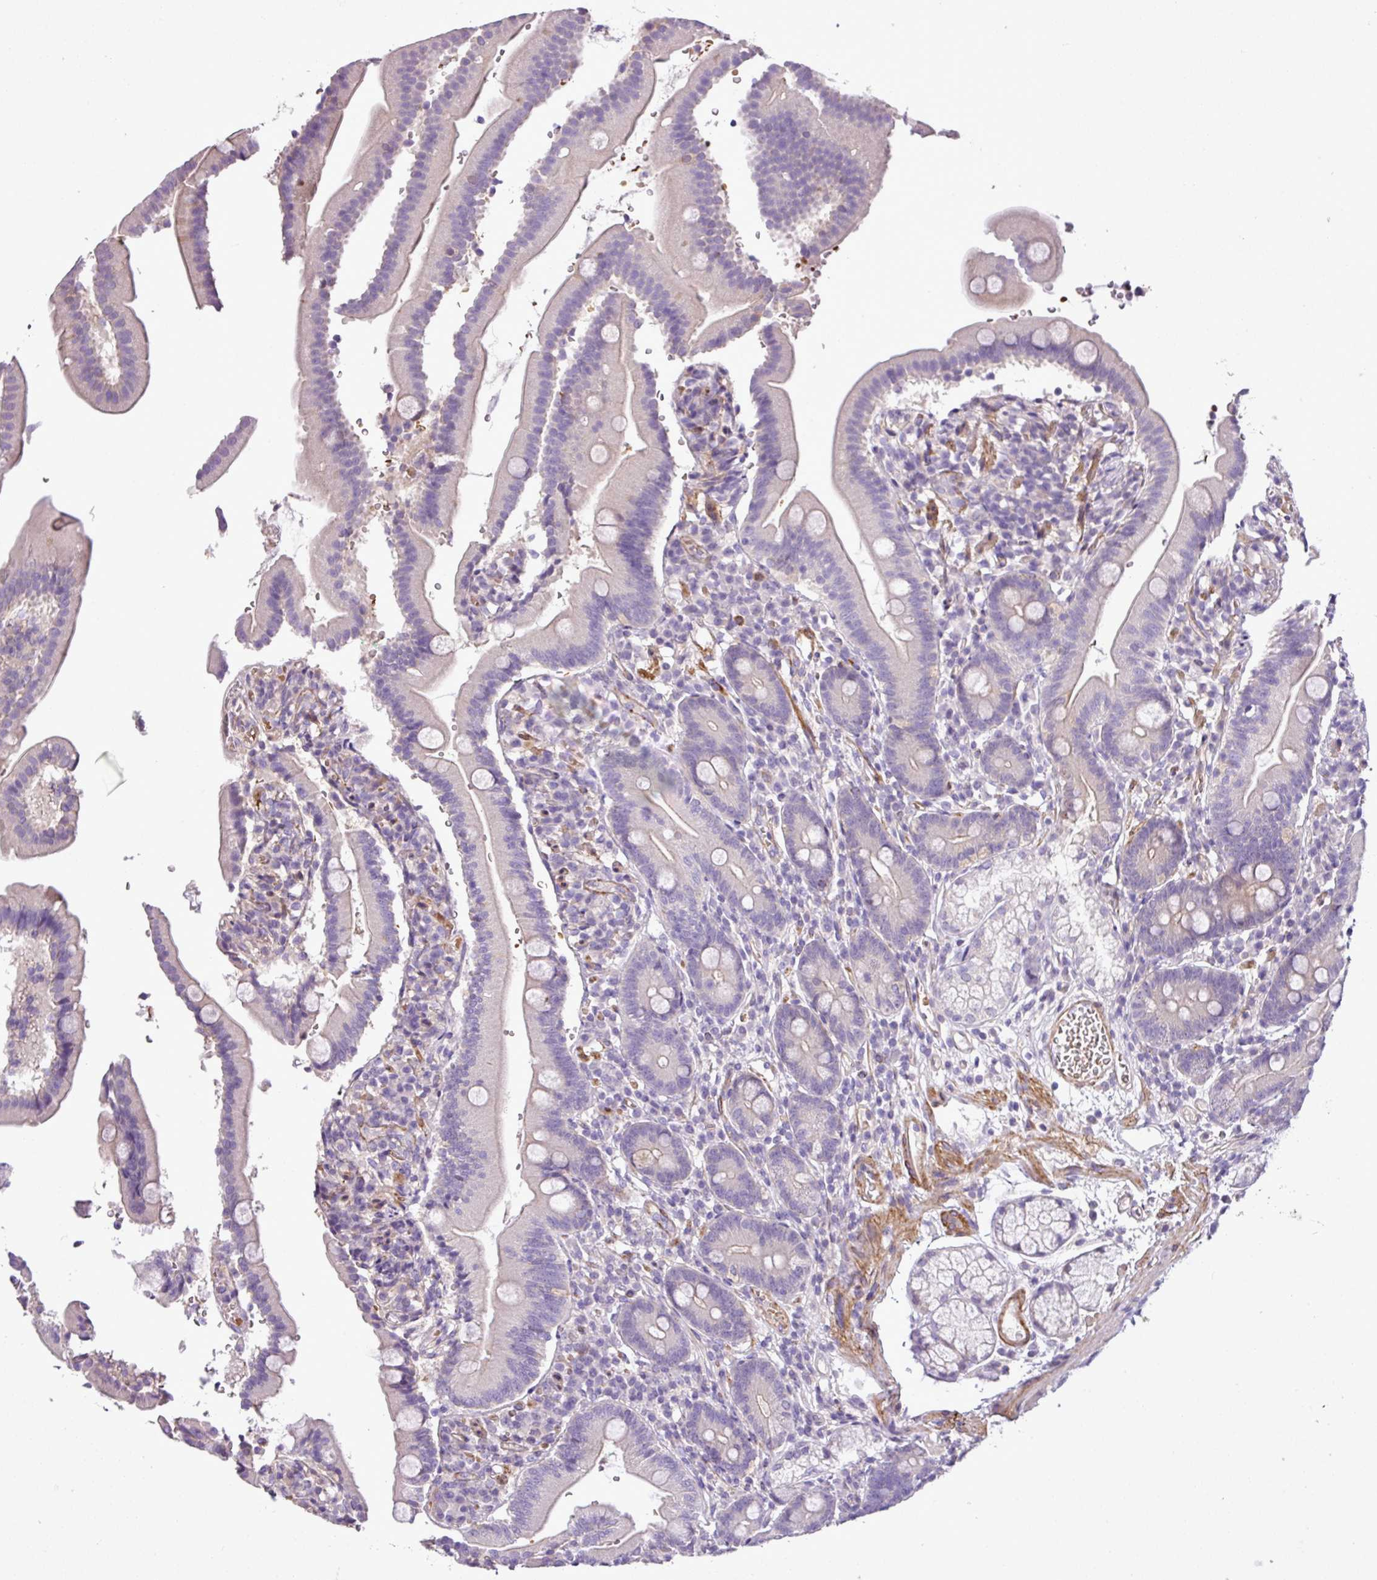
{"staining": {"intensity": "moderate", "quantity": "<25%", "location": "cytoplasmic/membranous"}, "tissue": "duodenum", "cell_type": "Glandular cells", "image_type": "normal", "snomed": [{"axis": "morphology", "description": "Normal tissue, NOS"}, {"axis": "topography", "description": "Duodenum"}], "caption": "Immunohistochemistry (IHC) micrograph of unremarkable duodenum: human duodenum stained using IHC shows low levels of moderate protein expression localized specifically in the cytoplasmic/membranous of glandular cells, appearing as a cytoplasmic/membranous brown color.", "gene": "NBEAL2", "patient": {"sex": "female", "age": 67}}